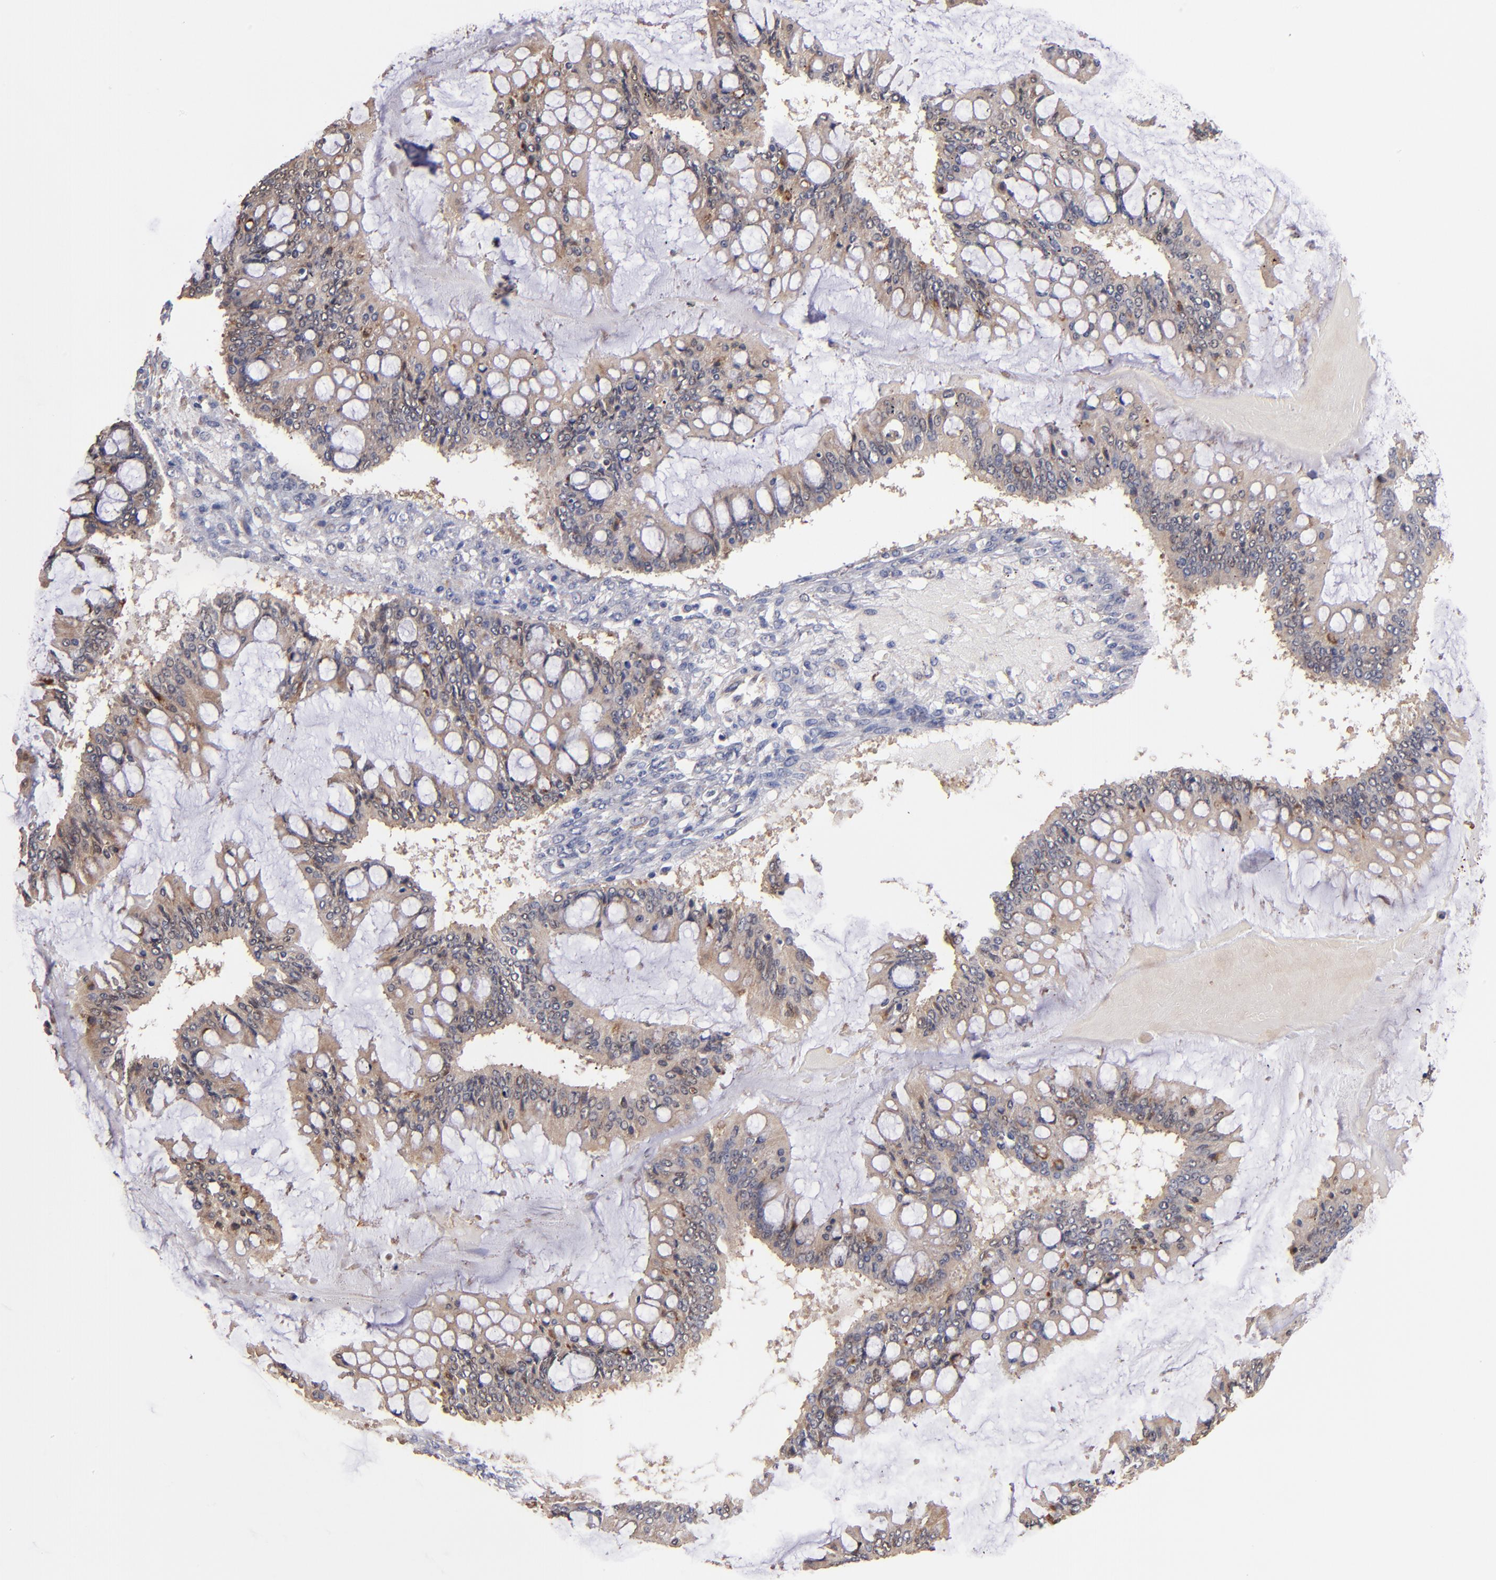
{"staining": {"intensity": "weak", "quantity": ">75%", "location": "cytoplasmic/membranous"}, "tissue": "ovarian cancer", "cell_type": "Tumor cells", "image_type": "cancer", "snomed": [{"axis": "morphology", "description": "Cystadenocarcinoma, mucinous, NOS"}, {"axis": "topography", "description": "Ovary"}], "caption": "Ovarian mucinous cystadenocarcinoma was stained to show a protein in brown. There is low levels of weak cytoplasmic/membranous staining in approximately >75% of tumor cells.", "gene": "DIABLO", "patient": {"sex": "female", "age": 73}}